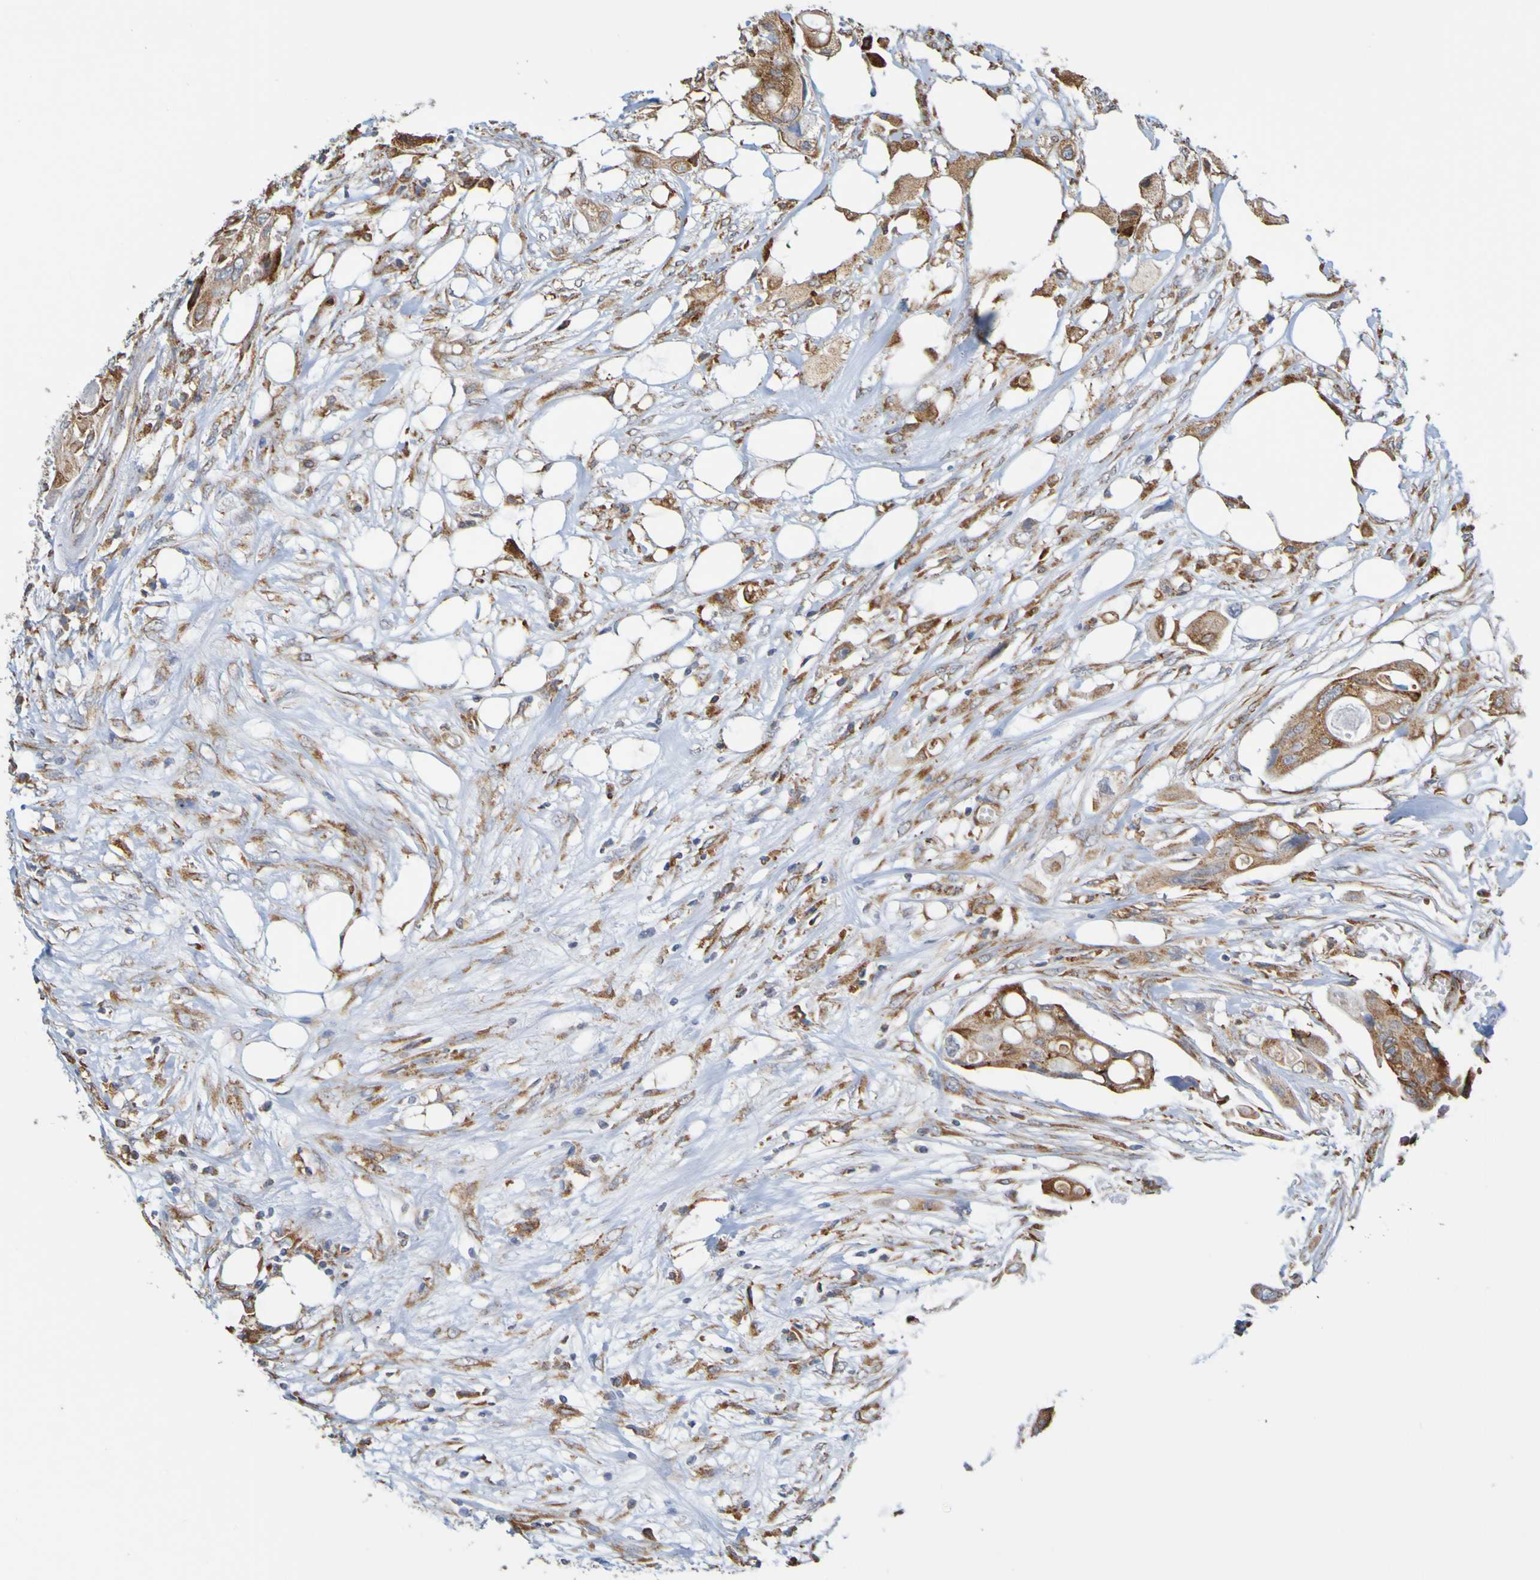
{"staining": {"intensity": "moderate", "quantity": ">75%", "location": "cytoplasmic/membranous"}, "tissue": "colorectal cancer", "cell_type": "Tumor cells", "image_type": "cancer", "snomed": [{"axis": "morphology", "description": "Adenocarcinoma, NOS"}, {"axis": "topography", "description": "Colon"}], "caption": "Brown immunohistochemical staining in colorectal cancer (adenocarcinoma) shows moderate cytoplasmic/membranous positivity in about >75% of tumor cells. The staining is performed using DAB brown chromogen to label protein expression. The nuclei are counter-stained blue using hematoxylin.", "gene": "PDIA3", "patient": {"sex": "female", "age": 57}}